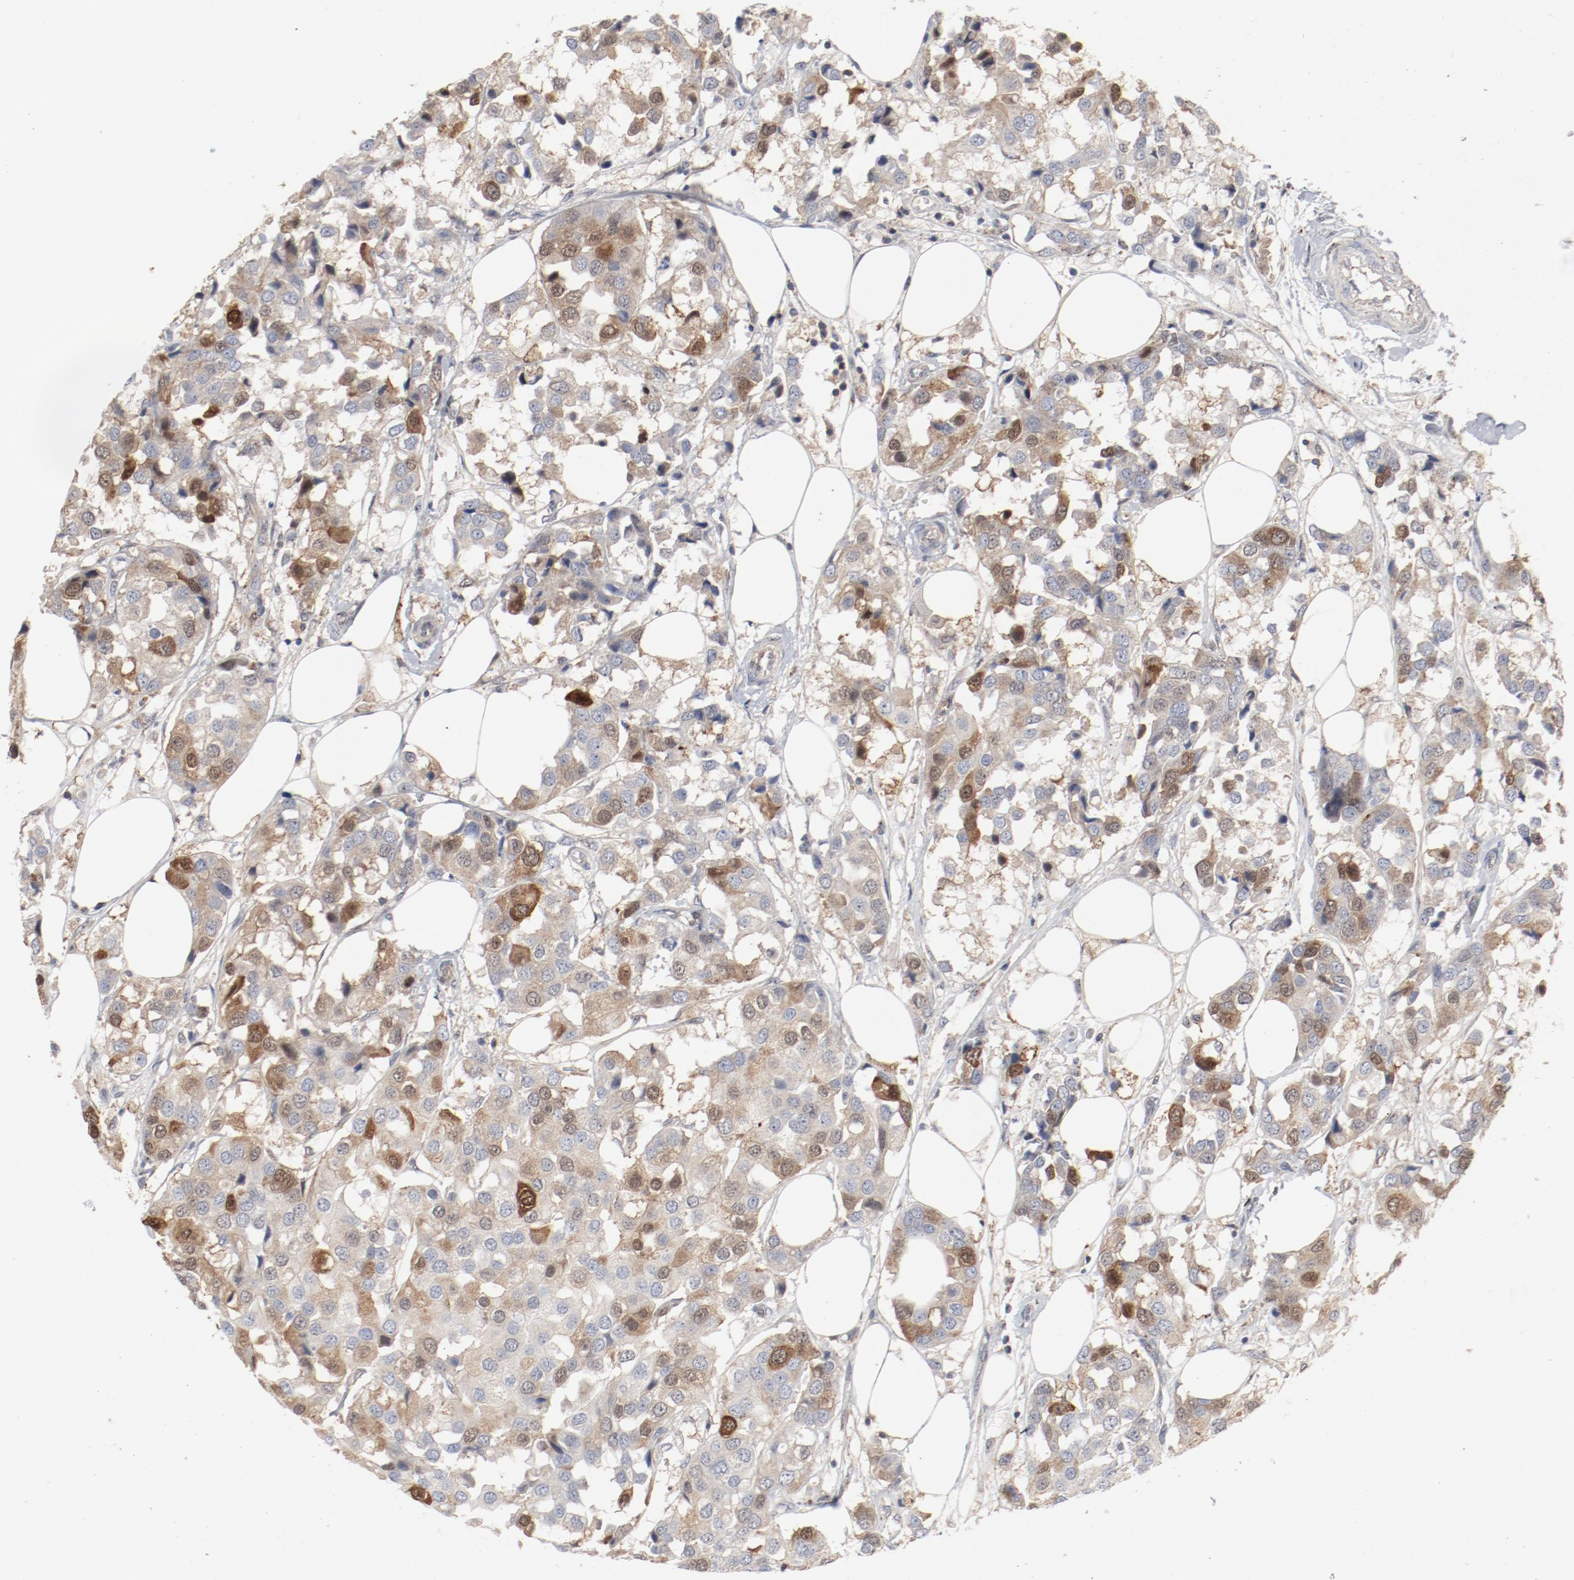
{"staining": {"intensity": "moderate", "quantity": "25%-75%", "location": "cytoplasmic/membranous,nuclear"}, "tissue": "breast cancer", "cell_type": "Tumor cells", "image_type": "cancer", "snomed": [{"axis": "morphology", "description": "Duct carcinoma"}, {"axis": "topography", "description": "Breast"}], "caption": "Brown immunohistochemical staining in invasive ductal carcinoma (breast) displays moderate cytoplasmic/membranous and nuclear expression in about 25%-75% of tumor cells.", "gene": "CDK1", "patient": {"sex": "female", "age": 80}}